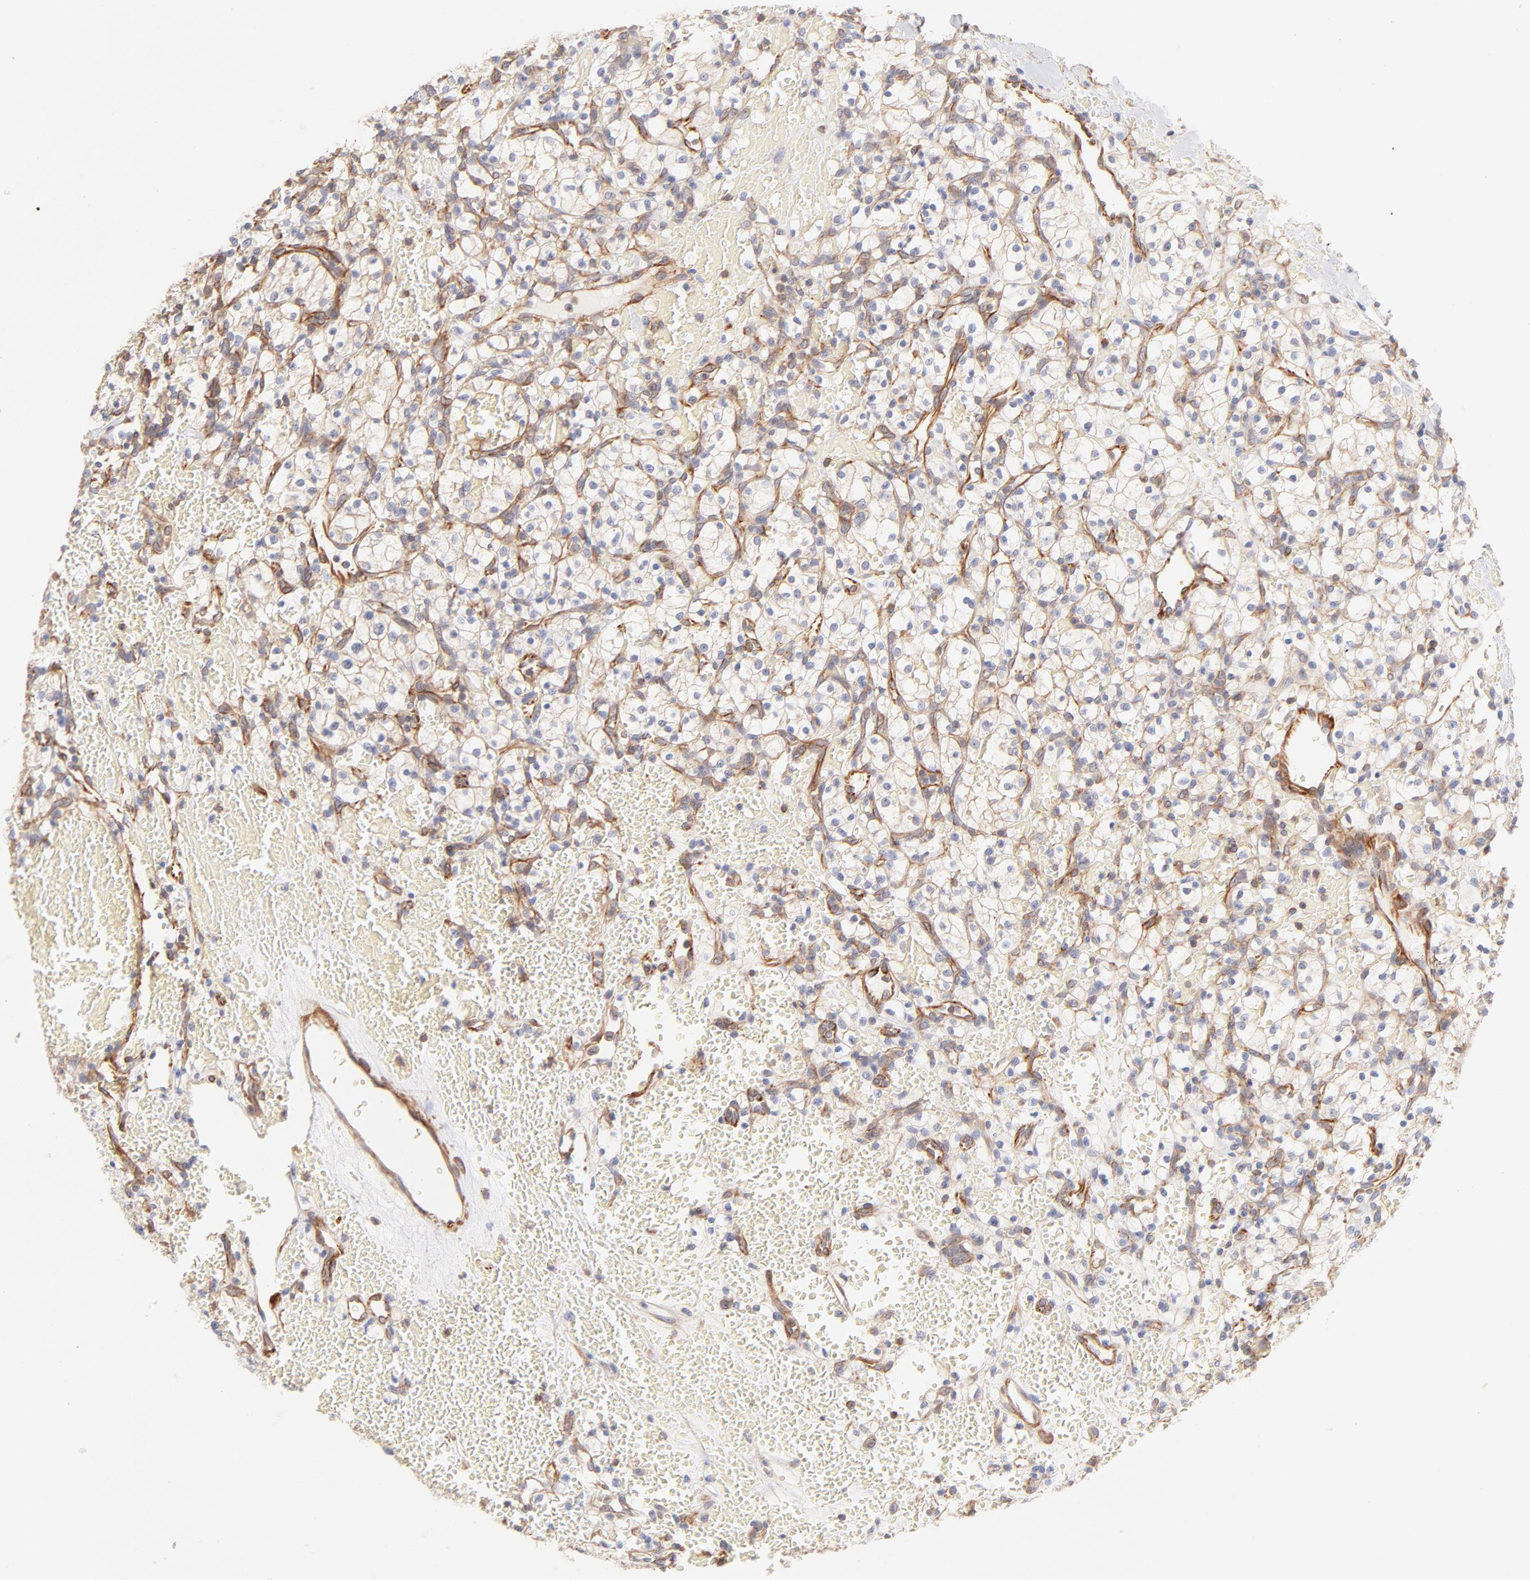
{"staining": {"intensity": "negative", "quantity": "none", "location": "none"}, "tissue": "renal cancer", "cell_type": "Tumor cells", "image_type": "cancer", "snomed": [{"axis": "morphology", "description": "Adenocarcinoma, NOS"}, {"axis": "topography", "description": "Kidney"}], "caption": "Human renal cancer stained for a protein using immunohistochemistry exhibits no positivity in tumor cells.", "gene": "LDLRAP1", "patient": {"sex": "female", "age": 60}}